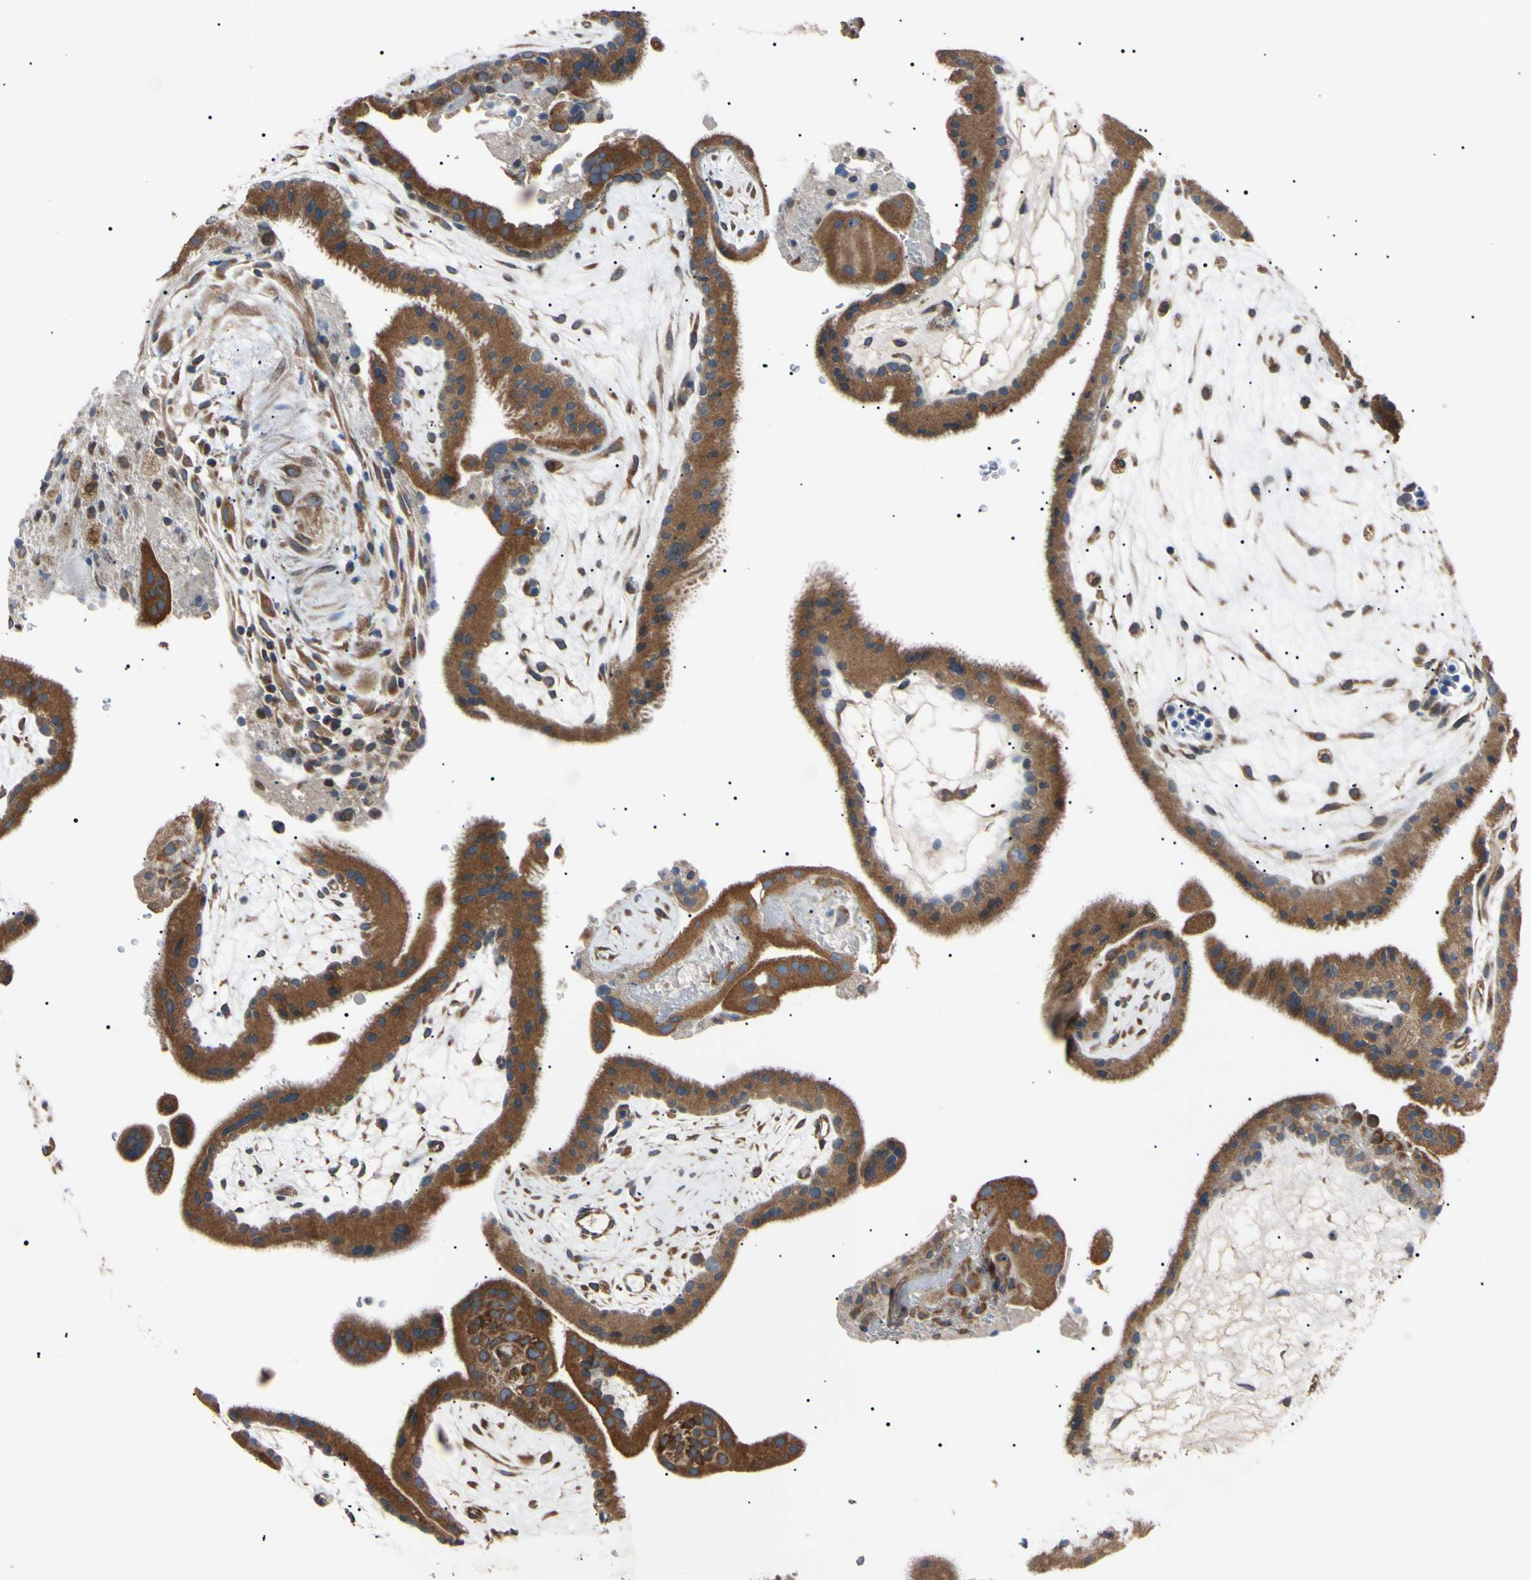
{"staining": {"intensity": "strong", "quantity": ">75%", "location": "cytoplasmic/membranous"}, "tissue": "placenta", "cell_type": "Trophoblastic cells", "image_type": "normal", "snomed": [{"axis": "morphology", "description": "Normal tissue, NOS"}, {"axis": "topography", "description": "Placenta"}], "caption": "Trophoblastic cells show strong cytoplasmic/membranous positivity in approximately >75% of cells in unremarkable placenta.", "gene": "VAPA", "patient": {"sex": "female", "age": 19}}